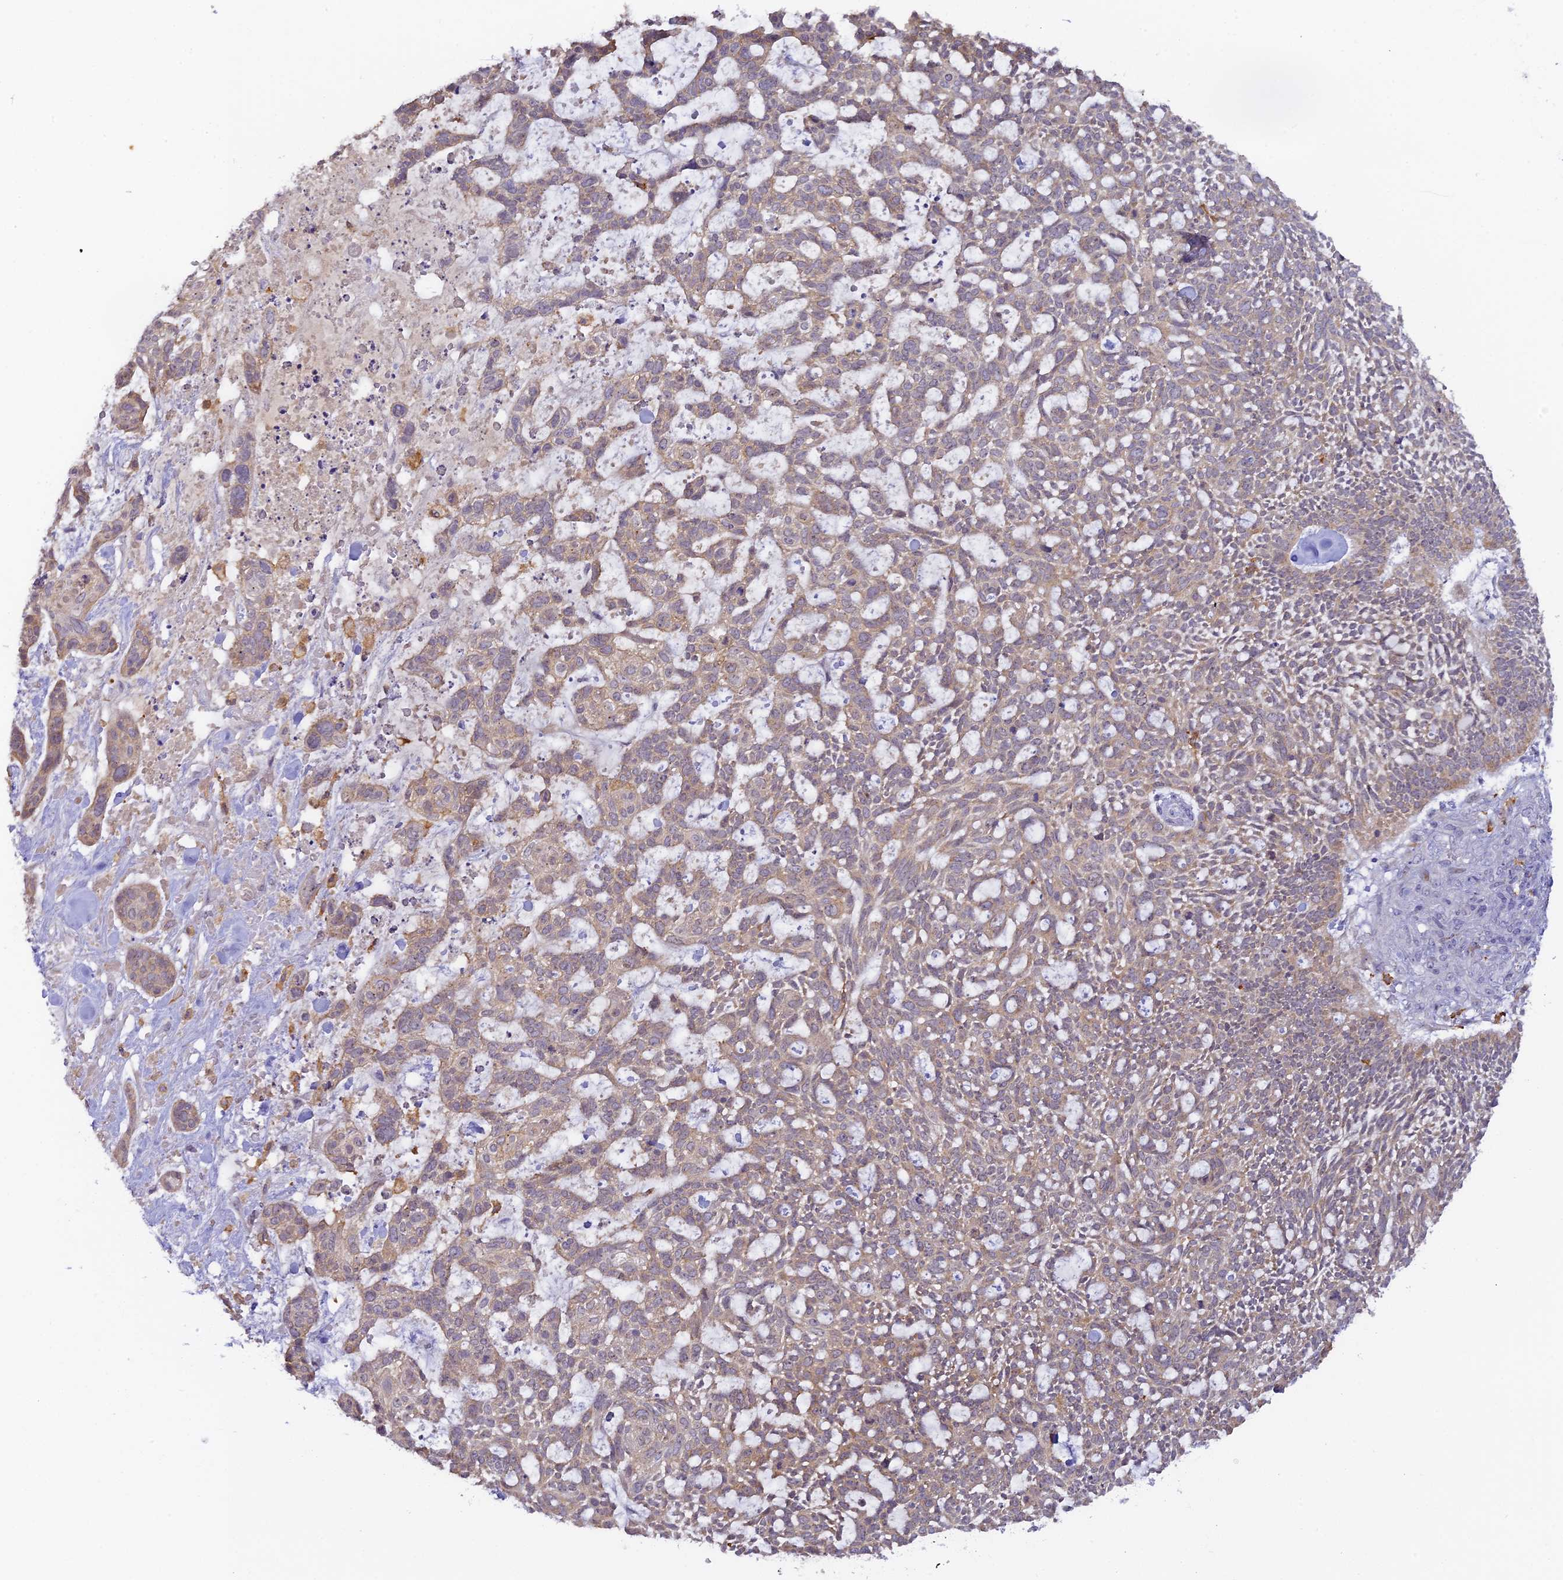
{"staining": {"intensity": "moderate", "quantity": "25%-75%", "location": "cytoplasmic/membranous"}, "tissue": "skin cancer", "cell_type": "Tumor cells", "image_type": "cancer", "snomed": [{"axis": "morphology", "description": "Basal cell carcinoma"}, {"axis": "topography", "description": "Skin"}], "caption": "A micrograph of human basal cell carcinoma (skin) stained for a protein exhibits moderate cytoplasmic/membranous brown staining in tumor cells. (DAB (3,3'-diaminobenzidine) = brown stain, brightfield microscopy at high magnification).", "gene": "FYB1", "patient": {"sex": "male", "age": 88}}